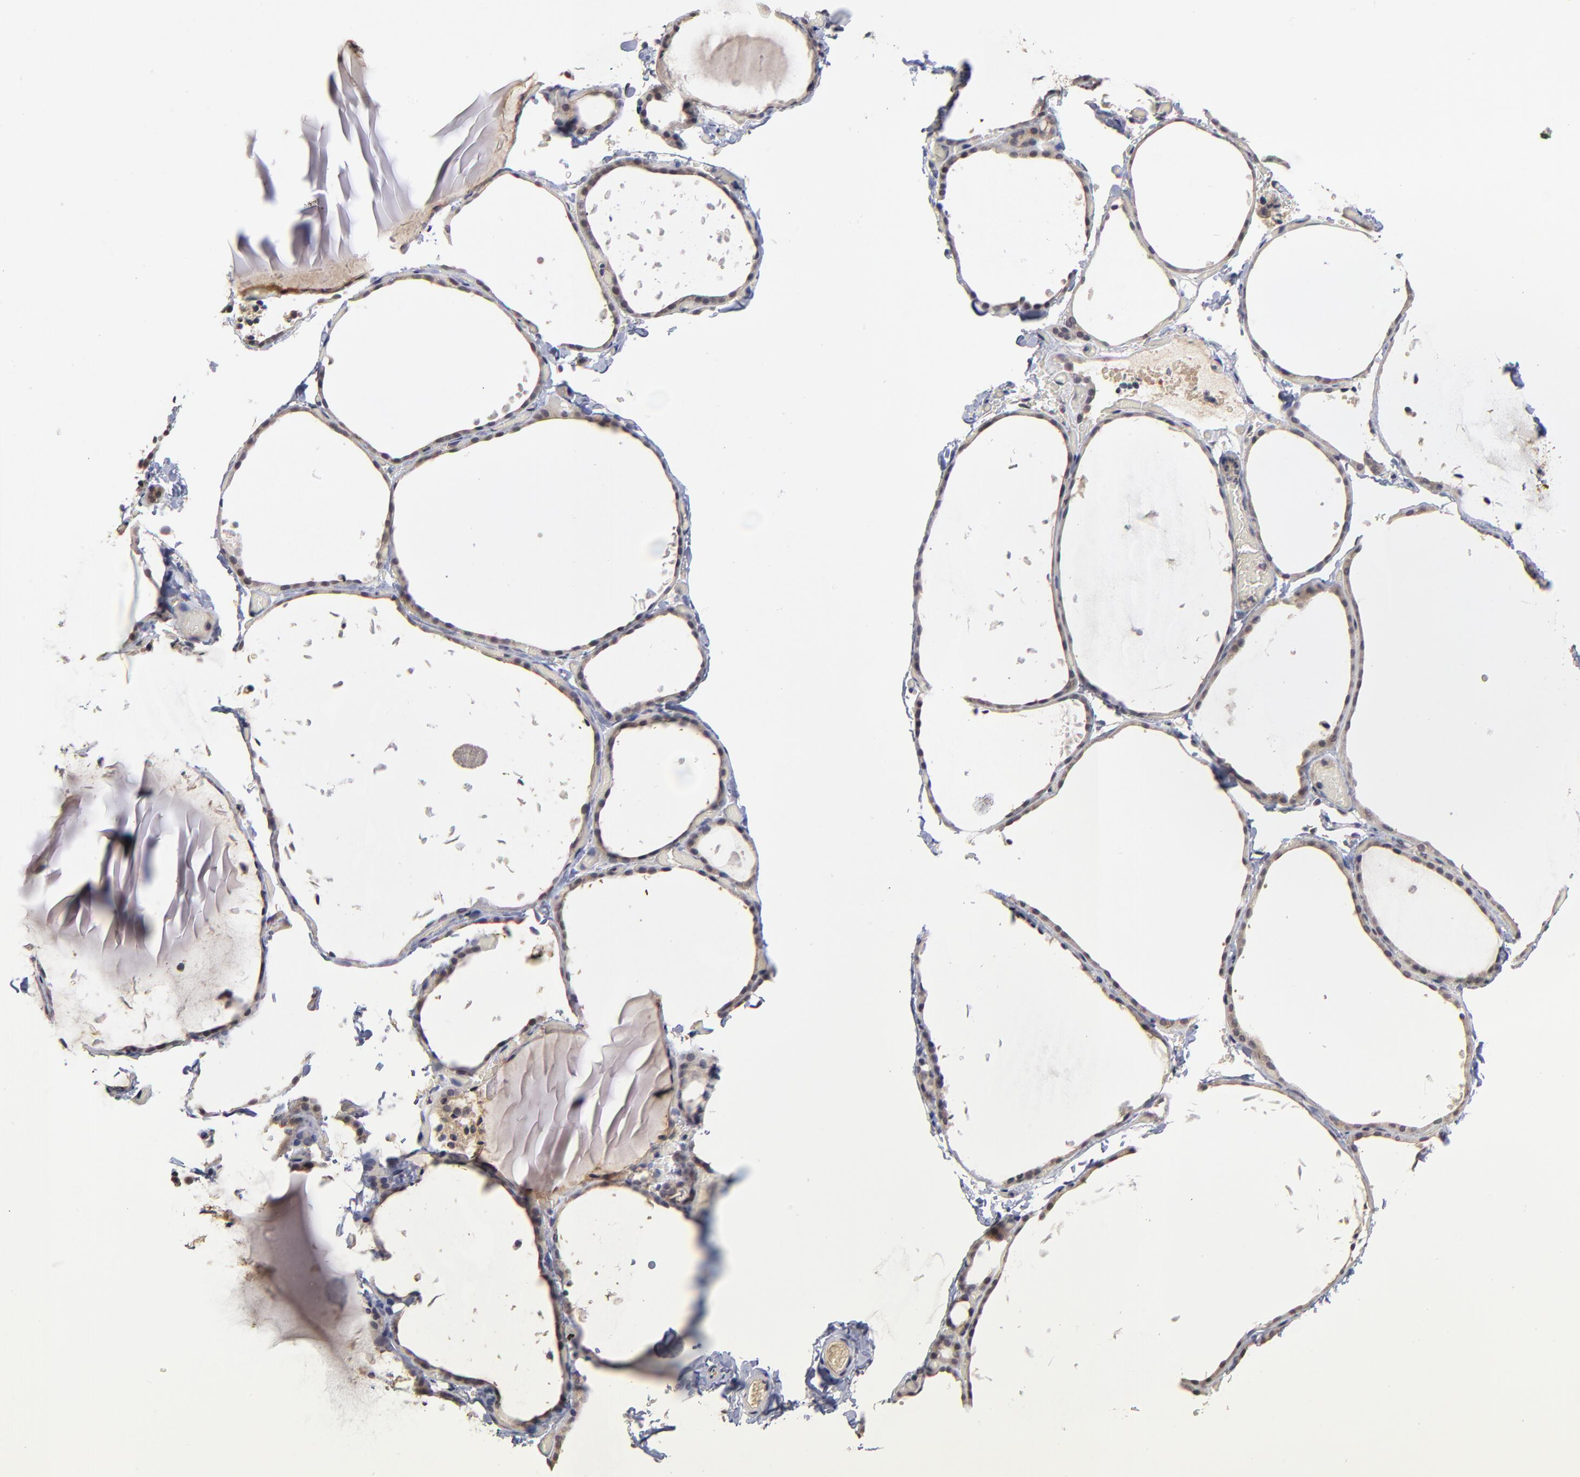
{"staining": {"intensity": "weak", "quantity": "25%-75%", "location": "cytoplasmic/membranous"}, "tissue": "thyroid gland", "cell_type": "Glandular cells", "image_type": "normal", "snomed": [{"axis": "morphology", "description": "Normal tissue, NOS"}, {"axis": "topography", "description": "Thyroid gland"}], "caption": "This image displays normal thyroid gland stained with immunohistochemistry to label a protein in brown. The cytoplasmic/membranous of glandular cells show weak positivity for the protein. Nuclei are counter-stained blue.", "gene": "ASB8", "patient": {"sex": "female", "age": 22}}